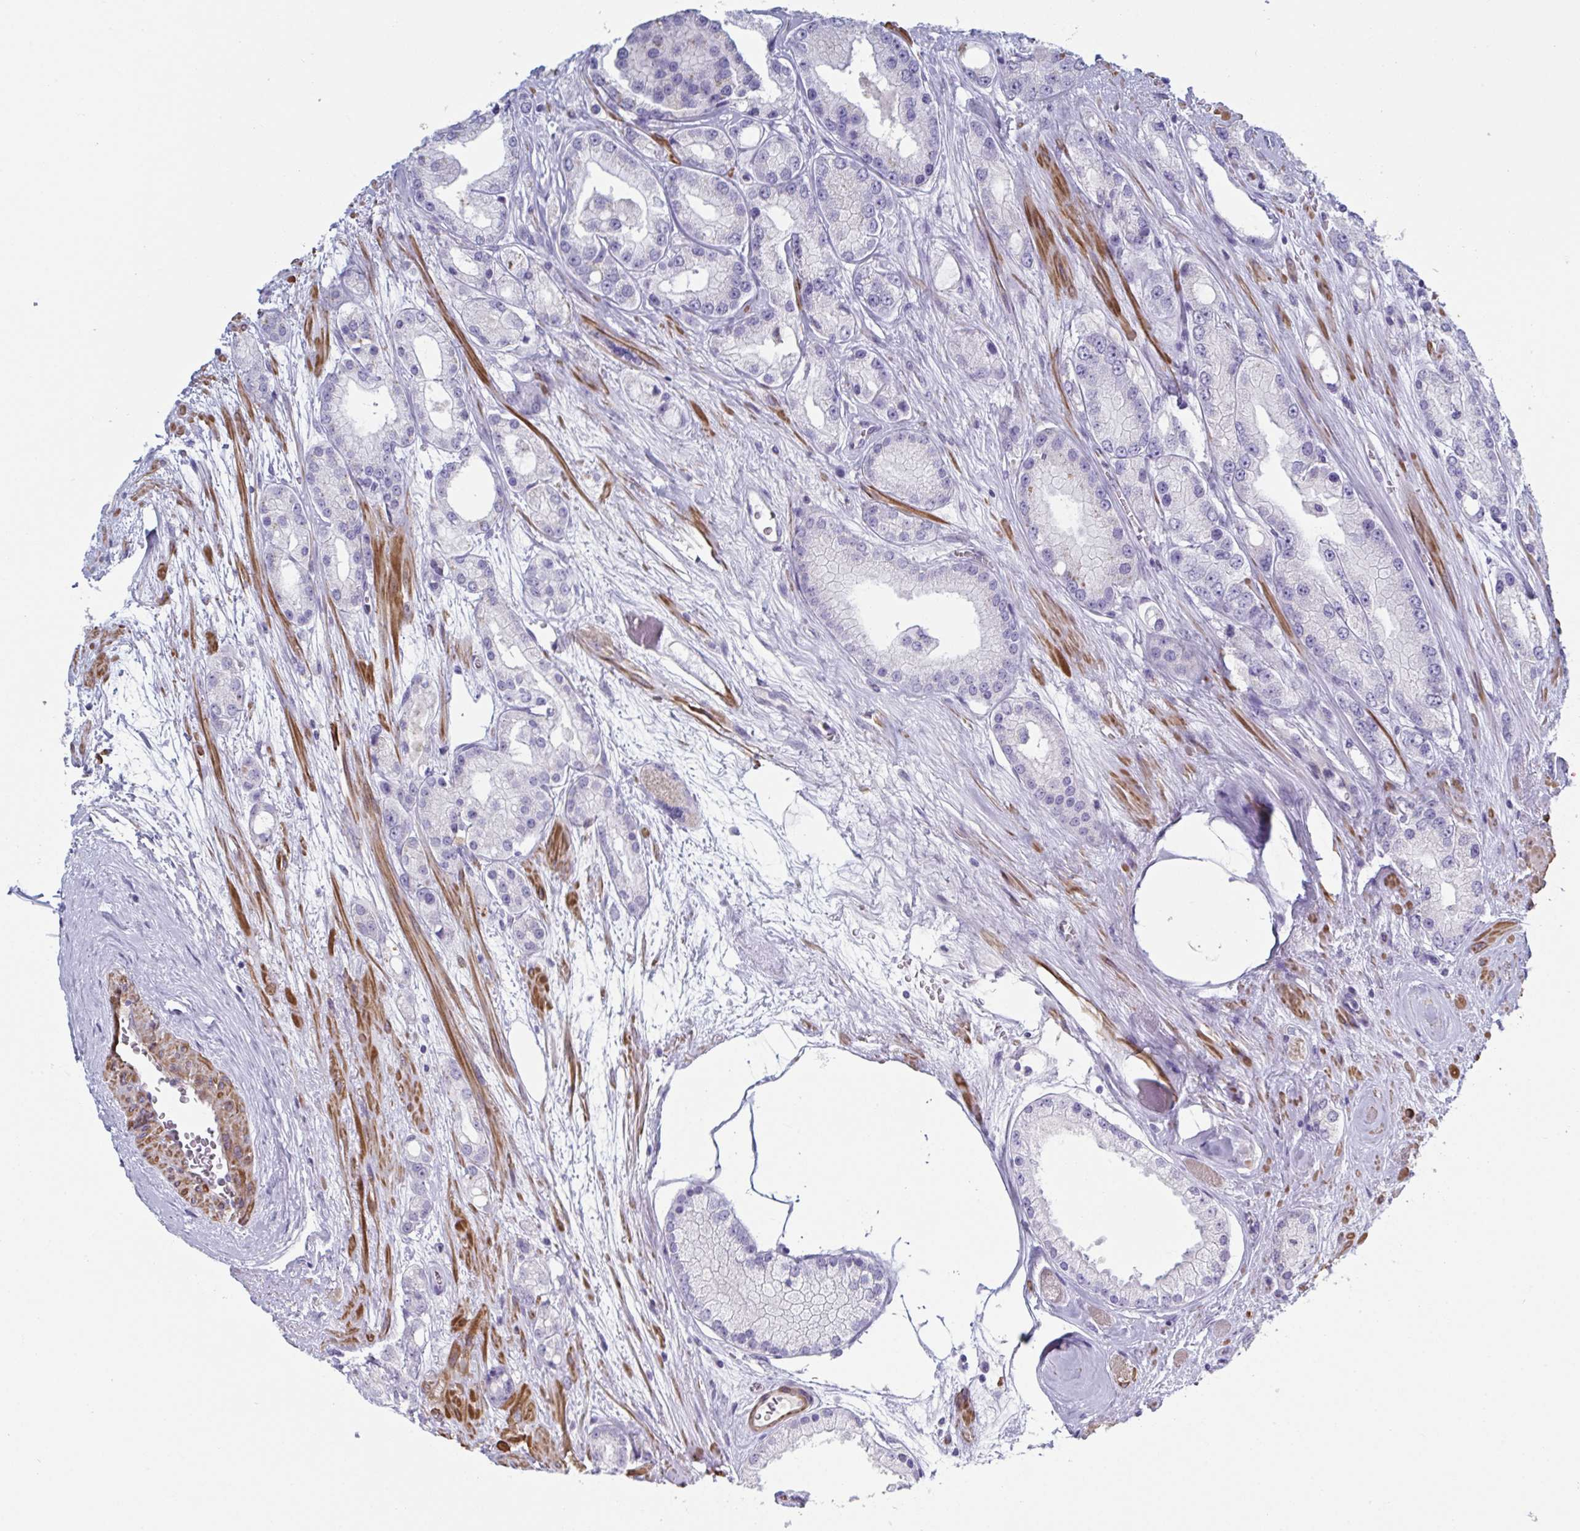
{"staining": {"intensity": "negative", "quantity": "none", "location": "none"}, "tissue": "prostate cancer", "cell_type": "Tumor cells", "image_type": "cancer", "snomed": [{"axis": "morphology", "description": "Adenocarcinoma, High grade"}, {"axis": "topography", "description": "Prostate"}], "caption": "The IHC micrograph has no significant positivity in tumor cells of prostate cancer (high-grade adenocarcinoma) tissue. Brightfield microscopy of immunohistochemistry stained with DAB (brown) and hematoxylin (blue), captured at high magnification.", "gene": "OR5P3", "patient": {"sex": "male", "age": 67}}